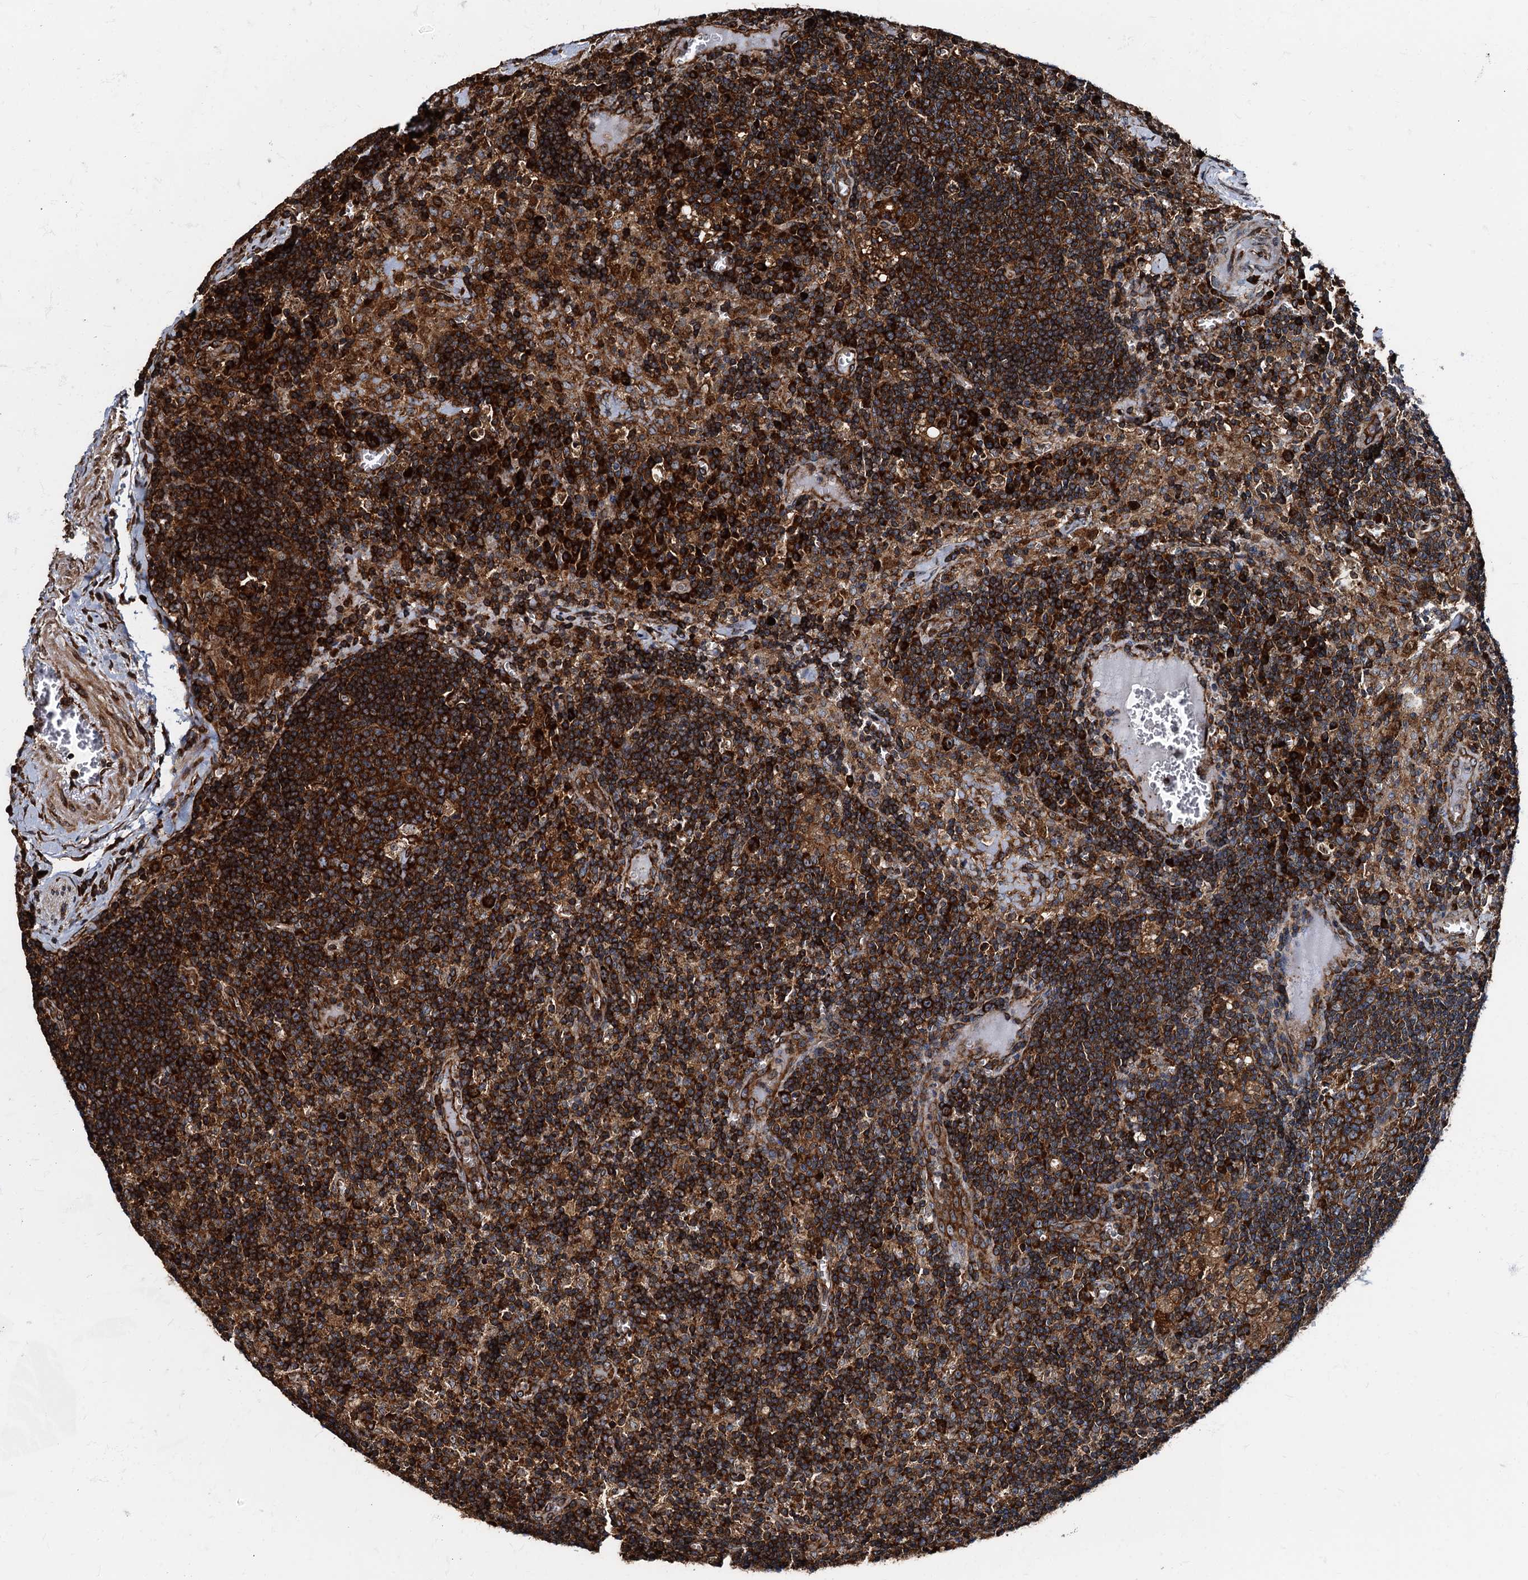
{"staining": {"intensity": "strong", "quantity": ">75%", "location": "cytoplasmic/membranous"}, "tissue": "lymph node", "cell_type": "Germinal center cells", "image_type": "normal", "snomed": [{"axis": "morphology", "description": "Normal tissue, NOS"}, {"axis": "topography", "description": "Lymph node"}], "caption": "Immunohistochemical staining of unremarkable human lymph node shows strong cytoplasmic/membranous protein expression in approximately >75% of germinal center cells.", "gene": "ATP2C1", "patient": {"sex": "male", "age": 58}}